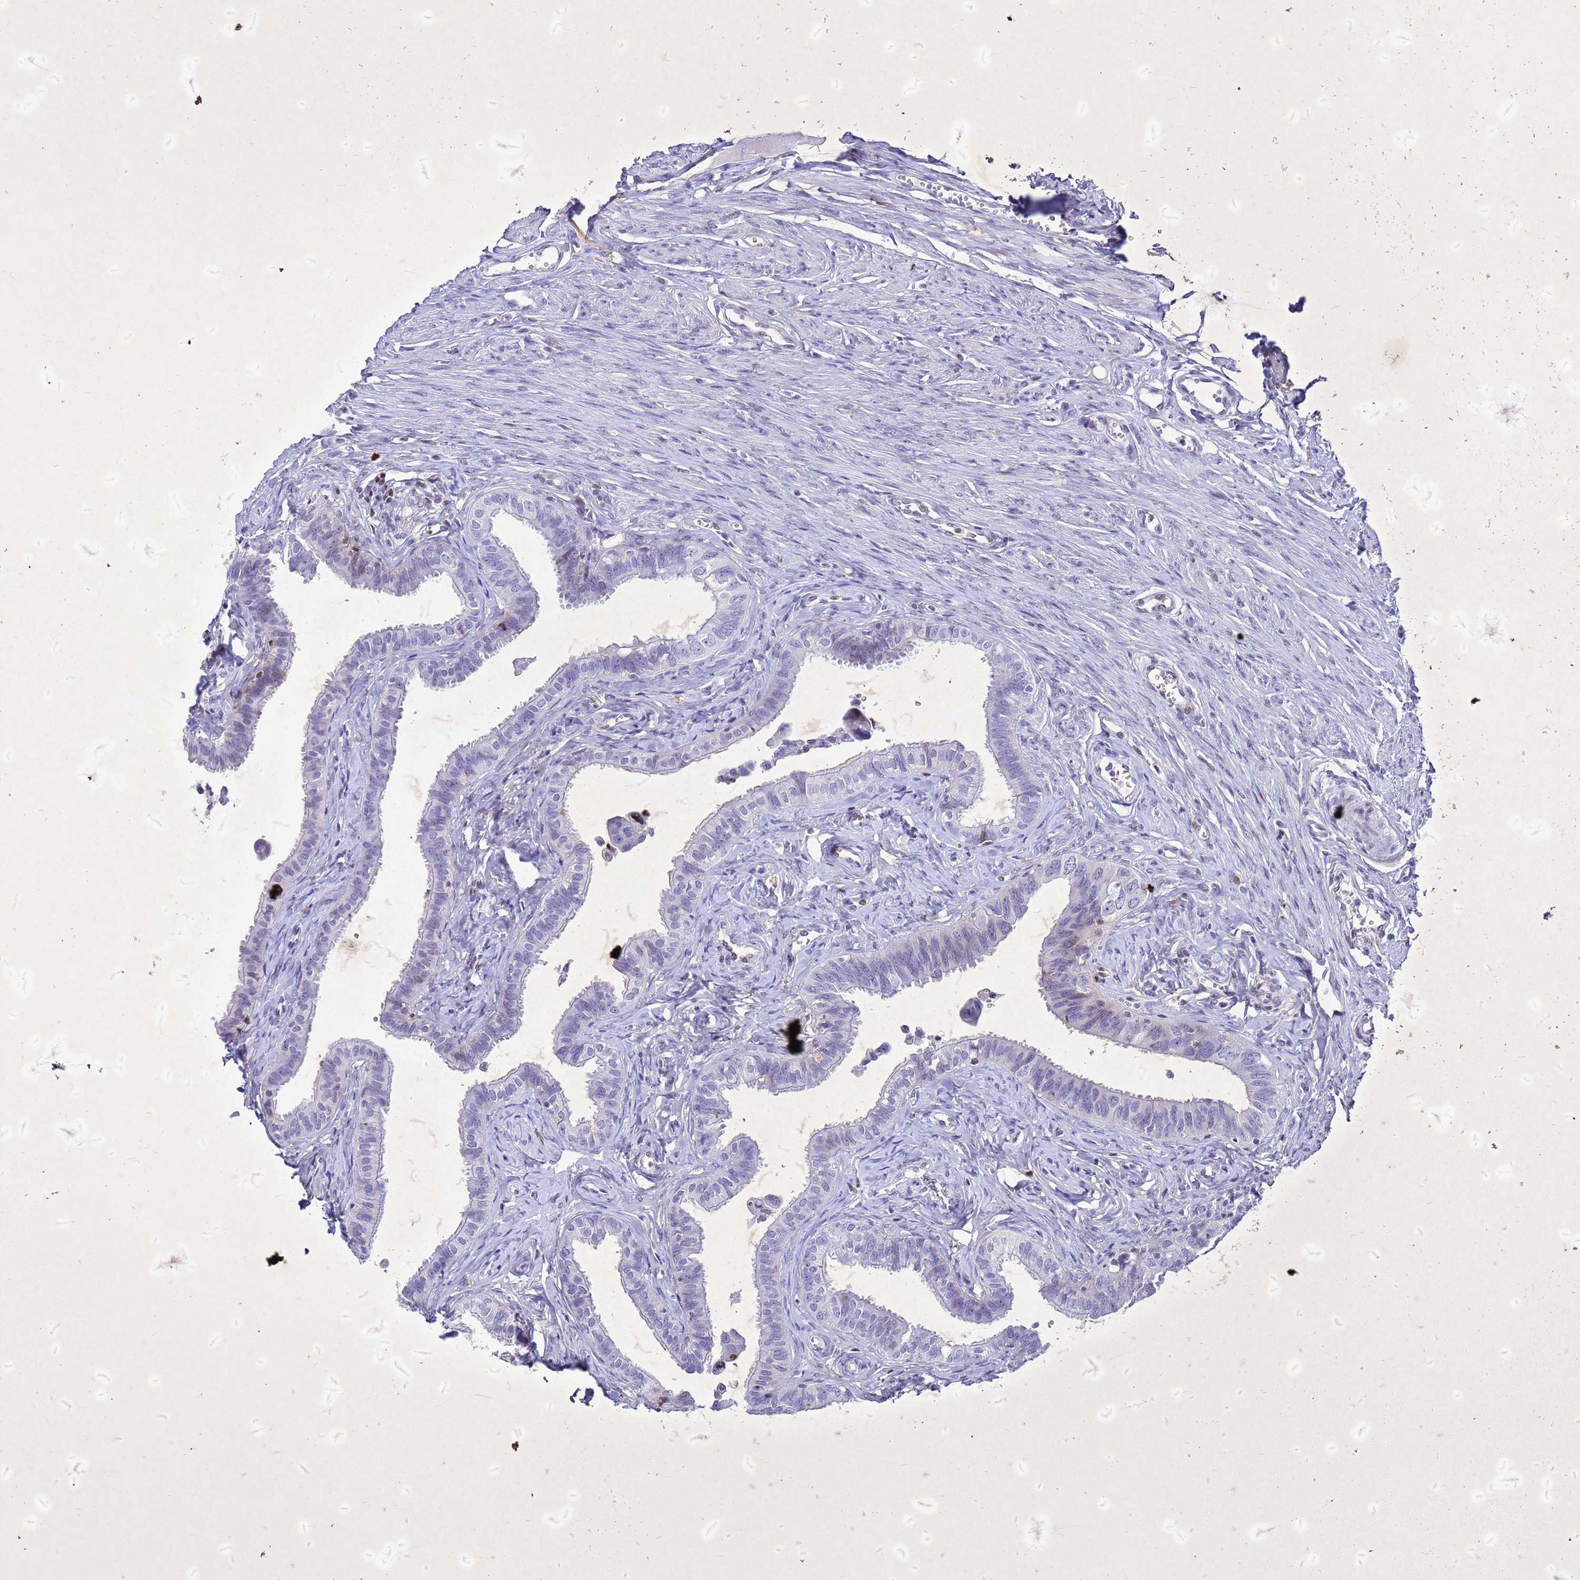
{"staining": {"intensity": "moderate", "quantity": "<25%", "location": "nuclear"}, "tissue": "fallopian tube", "cell_type": "Glandular cells", "image_type": "normal", "snomed": [{"axis": "morphology", "description": "Normal tissue, NOS"}, {"axis": "morphology", "description": "Carcinoma, NOS"}, {"axis": "topography", "description": "Fallopian tube"}, {"axis": "topography", "description": "Ovary"}], "caption": "Immunohistochemical staining of normal fallopian tube displays <25% levels of moderate nuclear protein staining in approximately <25% of glandular cells.", "gene": "COPS9", "patient": {"sex": "female", "age": 59}}